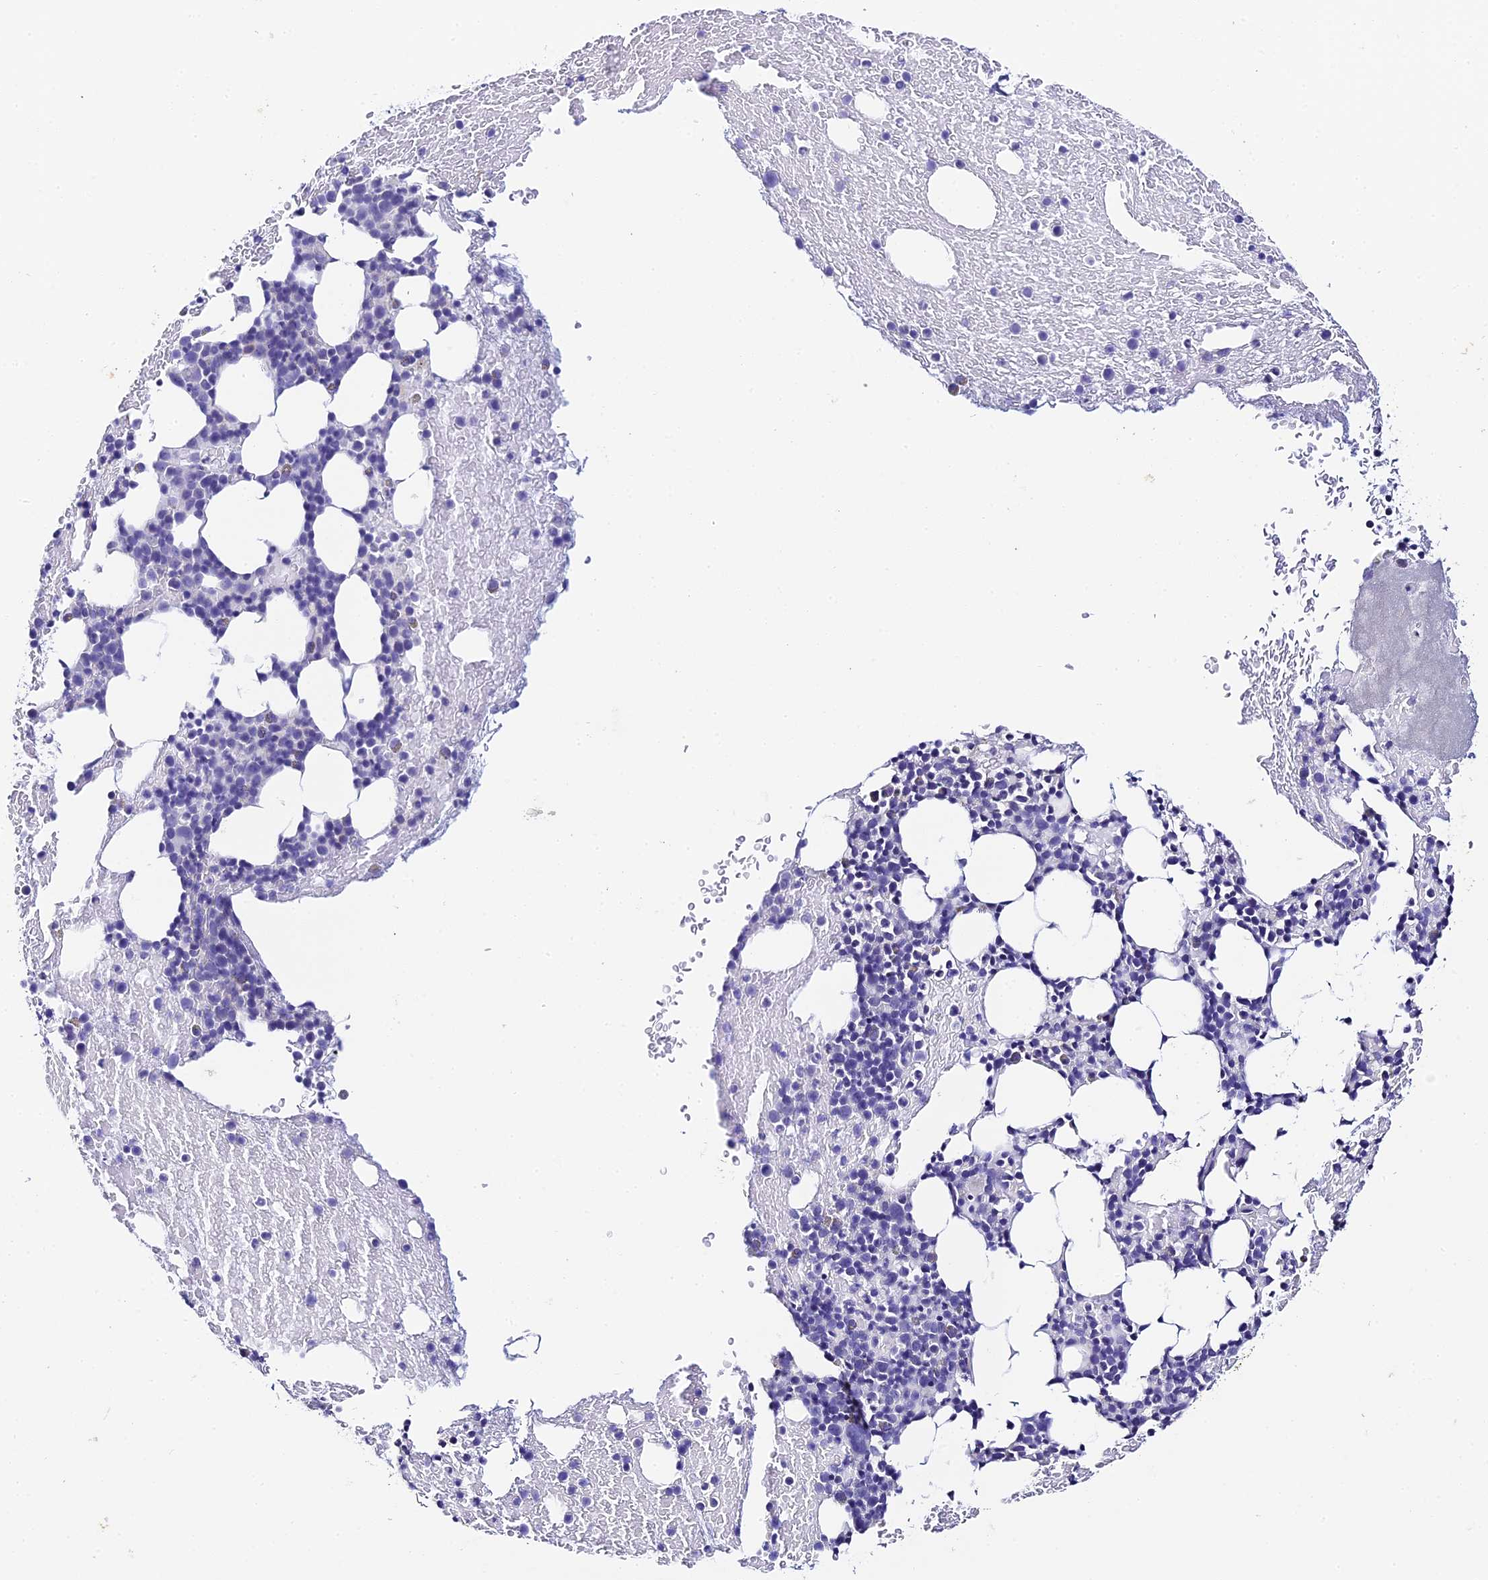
{"staining": {"intensity": "negative", "quantity": "none", "location": "none"}, "tissue": "bone marrow", "cell_type": "Hematopoietic cells", "image_type": "normal", "snomed": [{"axis": "morphology", "description": "Normal tissue, NOS"}, {"axis": "topography", "description": "Bone marrow"}], "caption": "Image shows no significant protein positivity in hematopoietic cells of unremarkable bone marrow.", "gene": "C12orf29", "patient": {"sex": "male", "age": 57}}